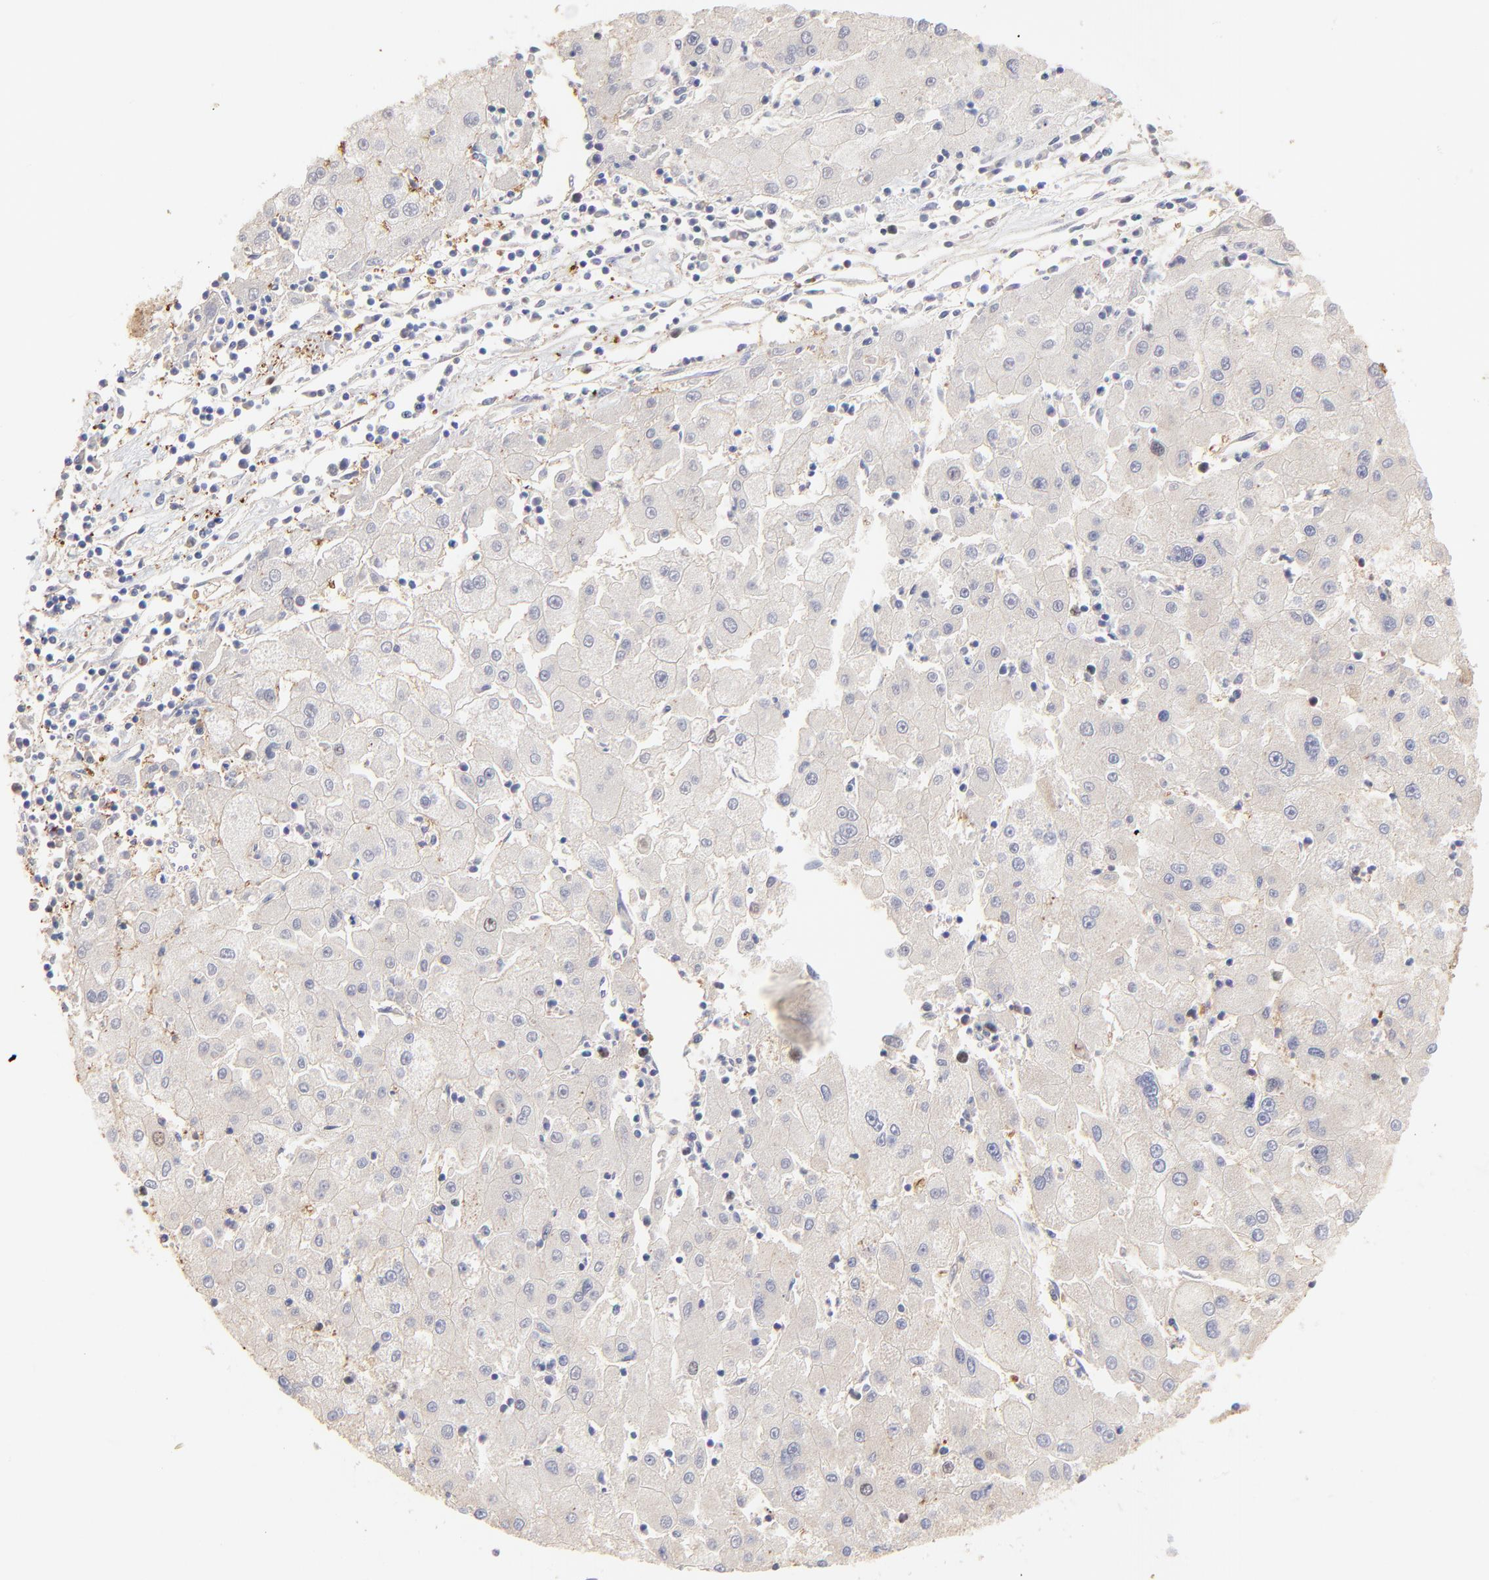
{"staining": {"intensity": "negative", "quantity": "none", "location": "none"}, "tissue": "liver cancer", "cell_type": "Tumor cells", "image_type": "cancer", "snomed": [{"axis": "morphology", "description": "Carcinoma, Hepatocellular, NOS"}, {"axis": "topography", "description": "Liver"}], "caption": "An immunohistochemistry histopathology image of liver cancer is shown. There is no staining in tumor cells of liver cancer. Brightfield microscopy of immunohistochemistry stained with DAB (brown) and hematoxylin (blue), captured at high magnification.", "gene": "BIRC5", "patient": {"sex": "male", "age": 72}}